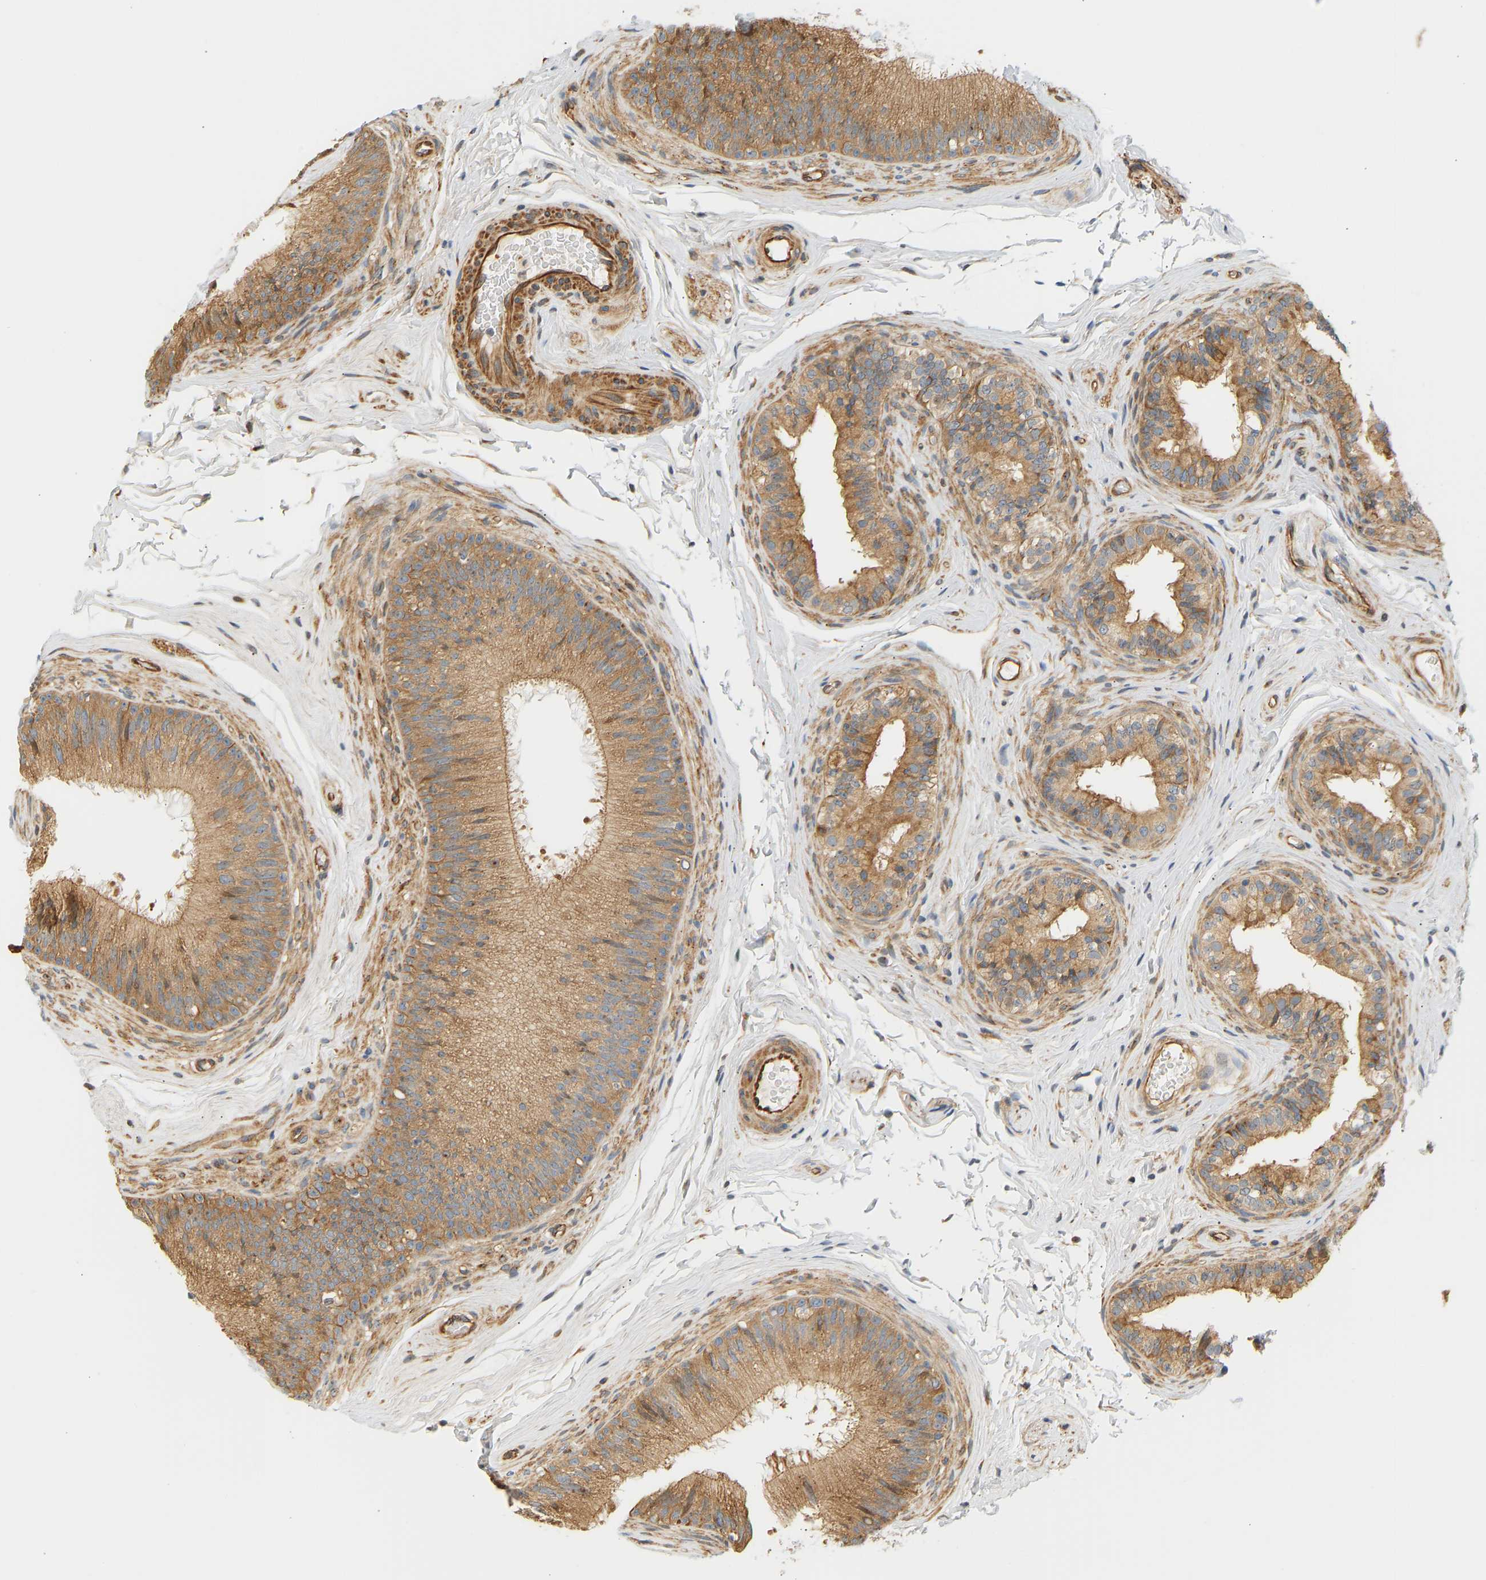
{"staining": {"intensity": "moderate", "quantity": ">75%", "location": "cytoplasmic/membranous"}, "tissue": "epididymis", "cell_type": "Glandular cells", "image_type": "normal", "snomed": [{"axis": "morphology", "description": "Normal tissue, NOS"}, {"axis": "topography", "description": "Testis"}, {"axis": "topography", "description": "Epididymis"}], "caption": "Benign epididymis was stained to show a protein in brown. There is medium levels of moderate cytoplasmic/membranous expression in about >75% of glandular cells. (DAB (3,3'-diaminobenzidine) IHC with brightfield microscopy, high magnification).", "gene": "CEP57", "patient": {"sex": "male", "age": 36}}